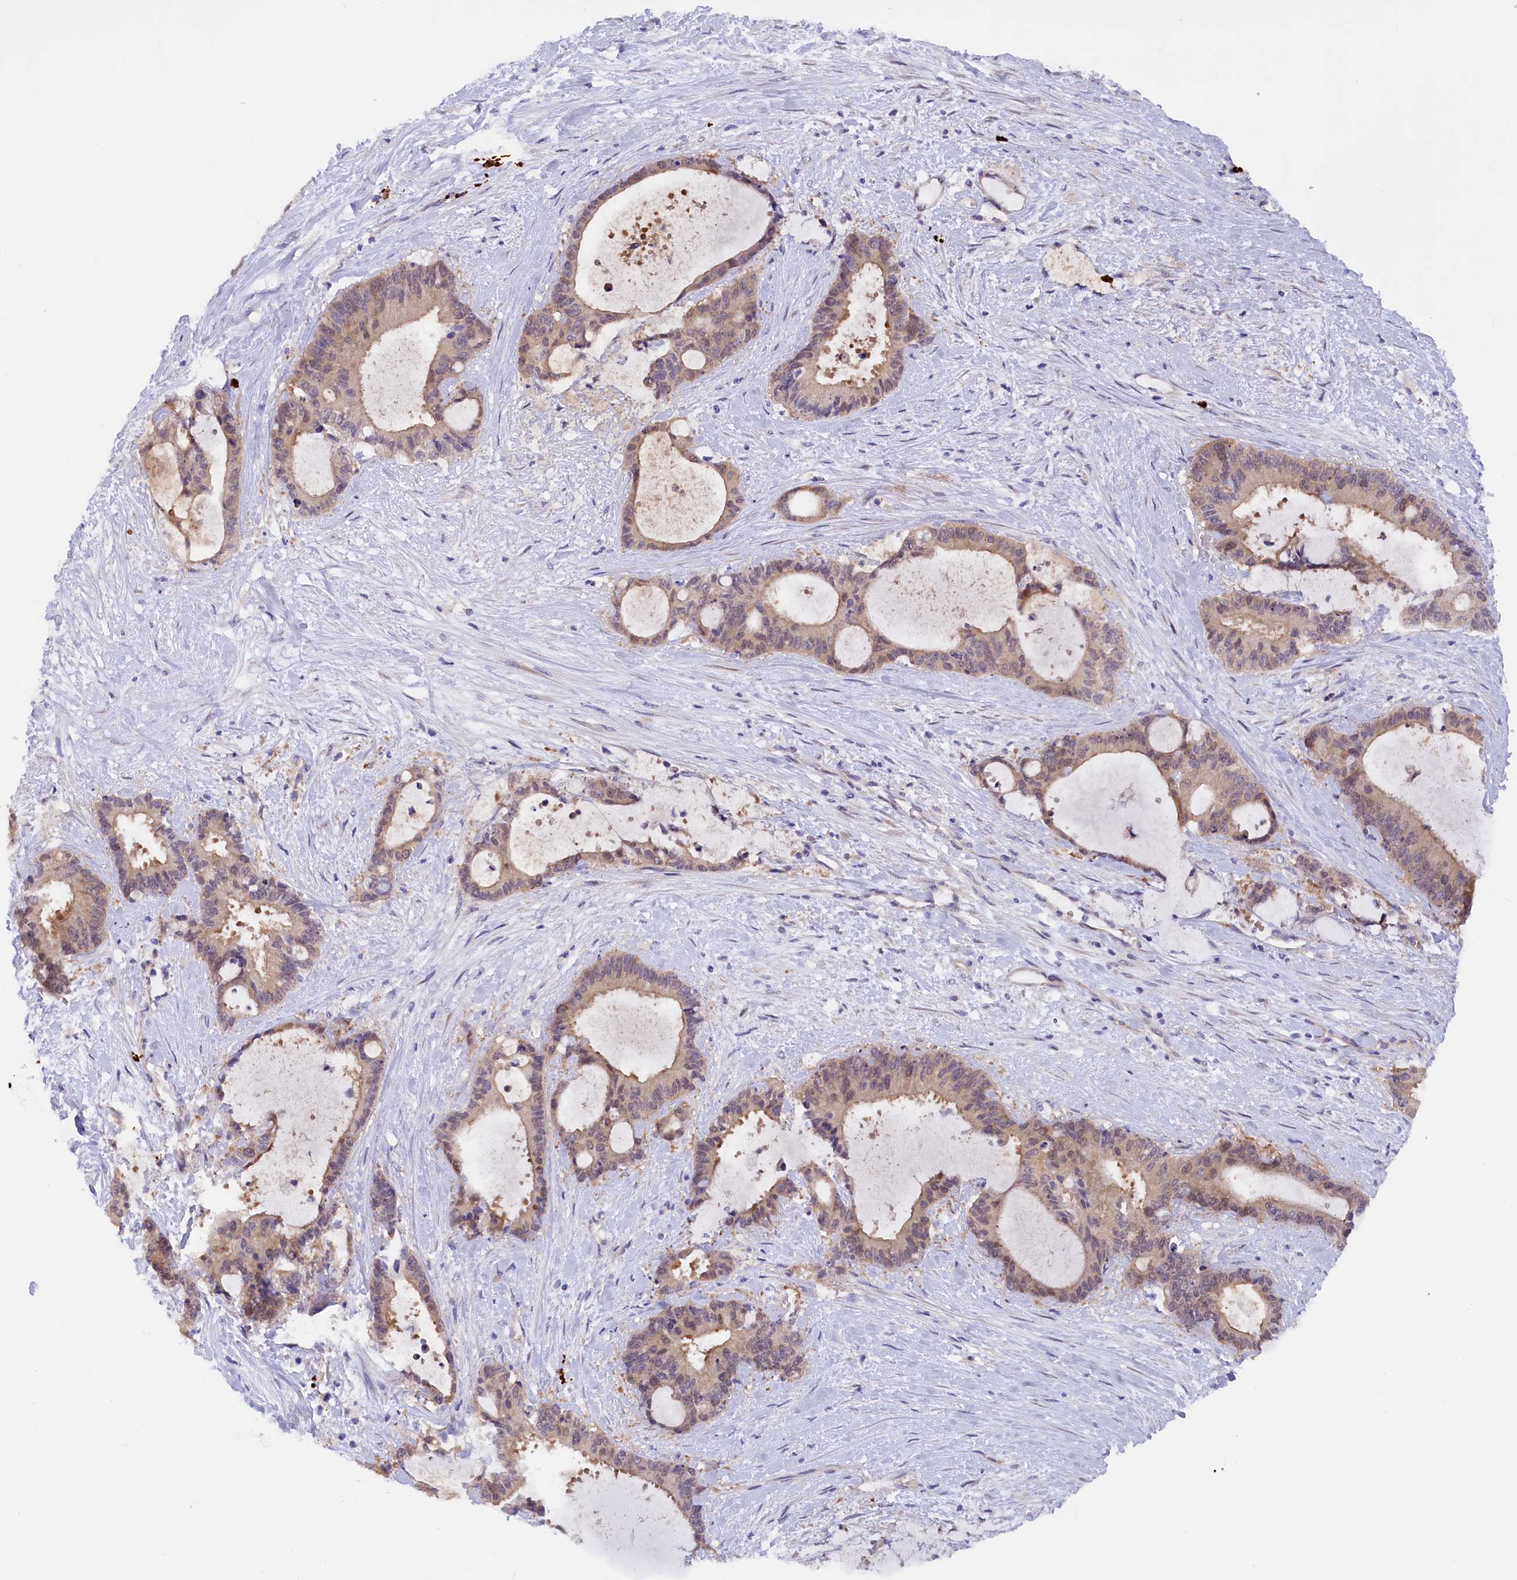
{"staining": {"intensity": "weak", "quantity": "<25%", "location": "cytoplasmic/membranous"}, "tissue": "liver cancer", "cell_type": "Tumor cells", "image_type": "cancer", "snomed": [{"axis": "morphology", "description": "Normal tissue, NOS"}, {"axis": "morphology", "description": "Cholangiocarcinoma"}, {"axis": "topography", "description": "Liver"}, {"axis": "topography", "description": "Peripheral nerve tissue"}], "caption": "High power microscopy histopathology image of an immunohistochemistry (IHC) image of liver cancer, revealing no significant positivity in tumor cells.", "gene": "JPT2", "patient": {"sex": "female", "age": 73}}